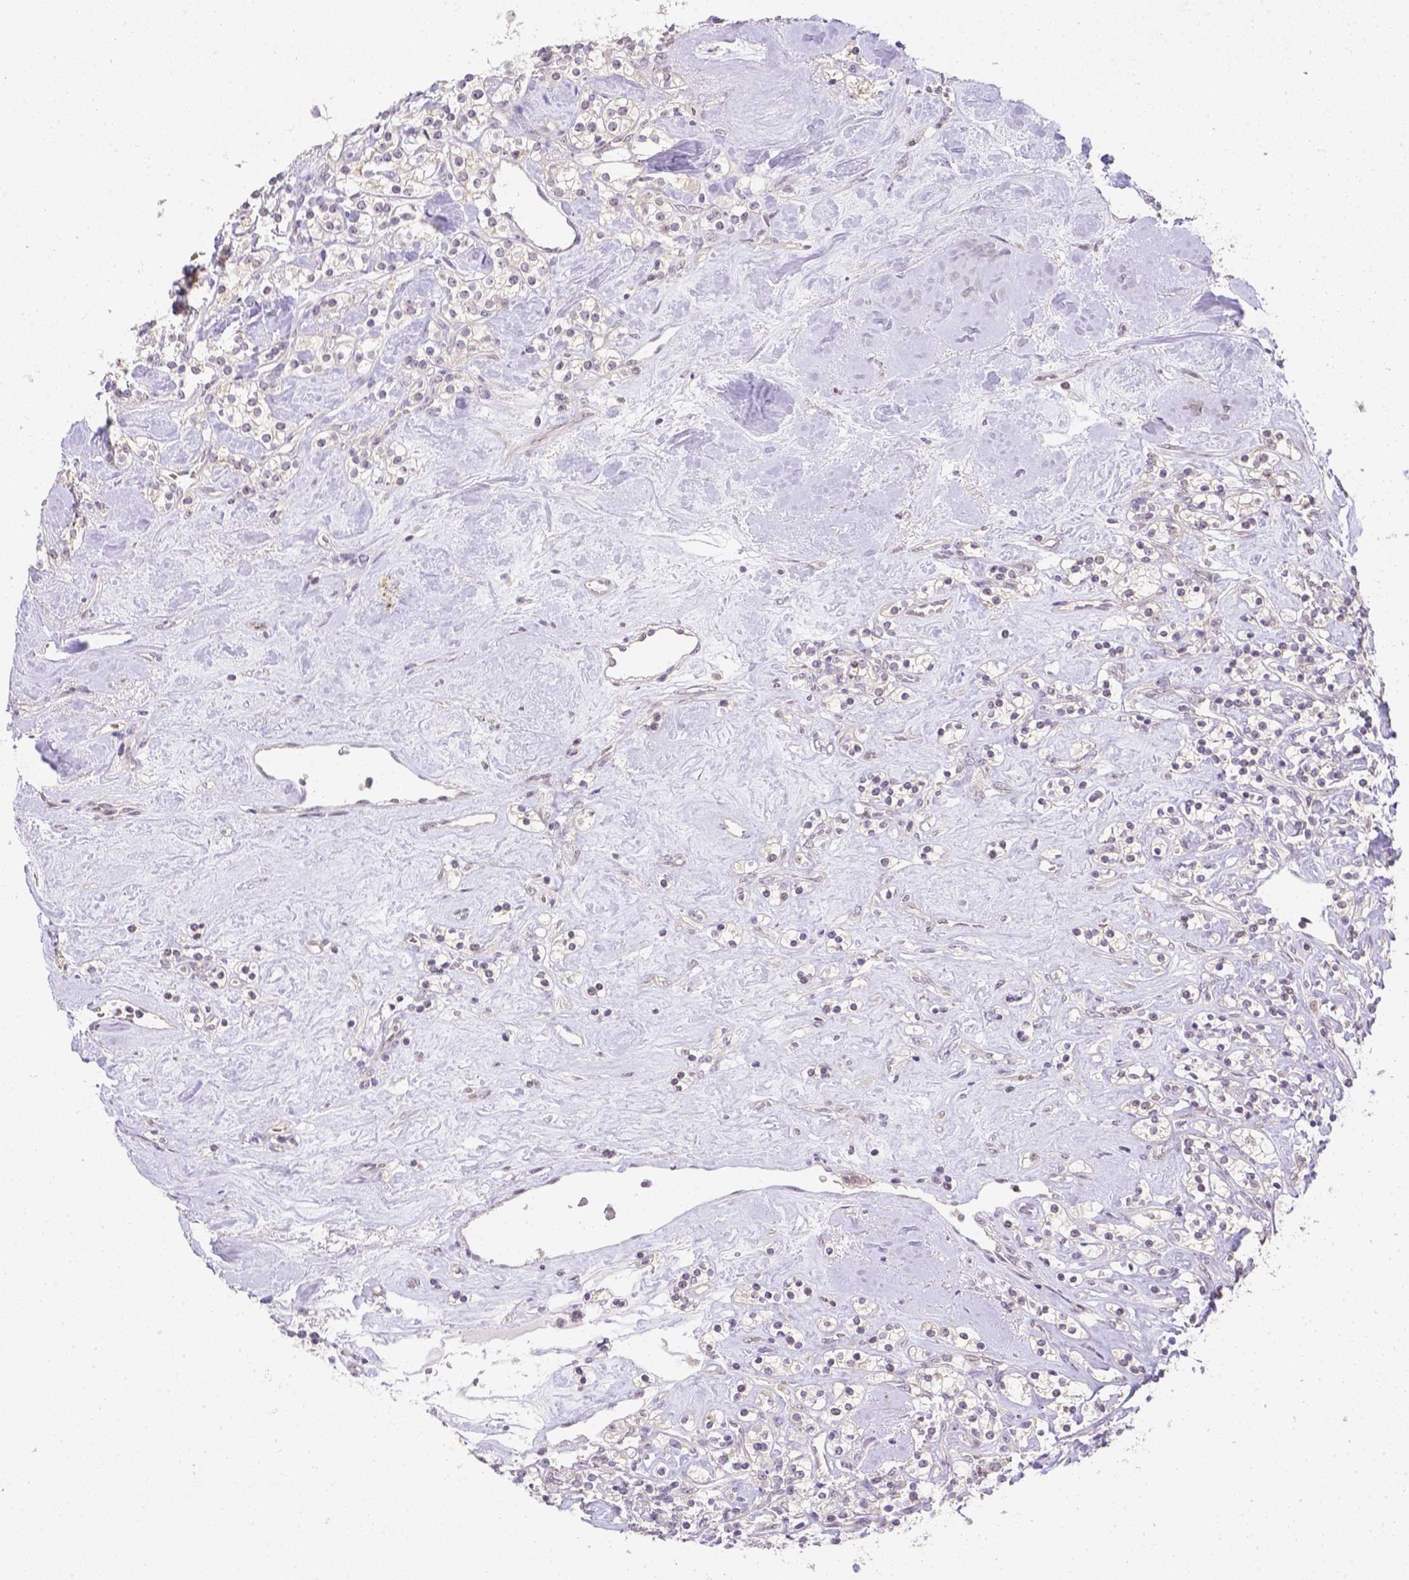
{"staining": {"intensity": "negative", "quantity": "none", "location": "none"}, "tissue": "renal cancer", "cell_type": "Tumor cells", "image_type": "cancer", "snomed": [{"axis": "morphology", "description": "Adenocarcinoma, NOS"}, {"axis": "topography", "description": "Kidney"}], "caption": "Protein analysis of renal cancer (adenocarcinoma) exhibits no significant expression in tumor cells. (Brightfield microscopy of DAB (3,3'-diaminobenzidine) immunohistochemistry at high magnification).", "gene": "ZNF280B", "patient": {"sex": "male", "age": 77}}